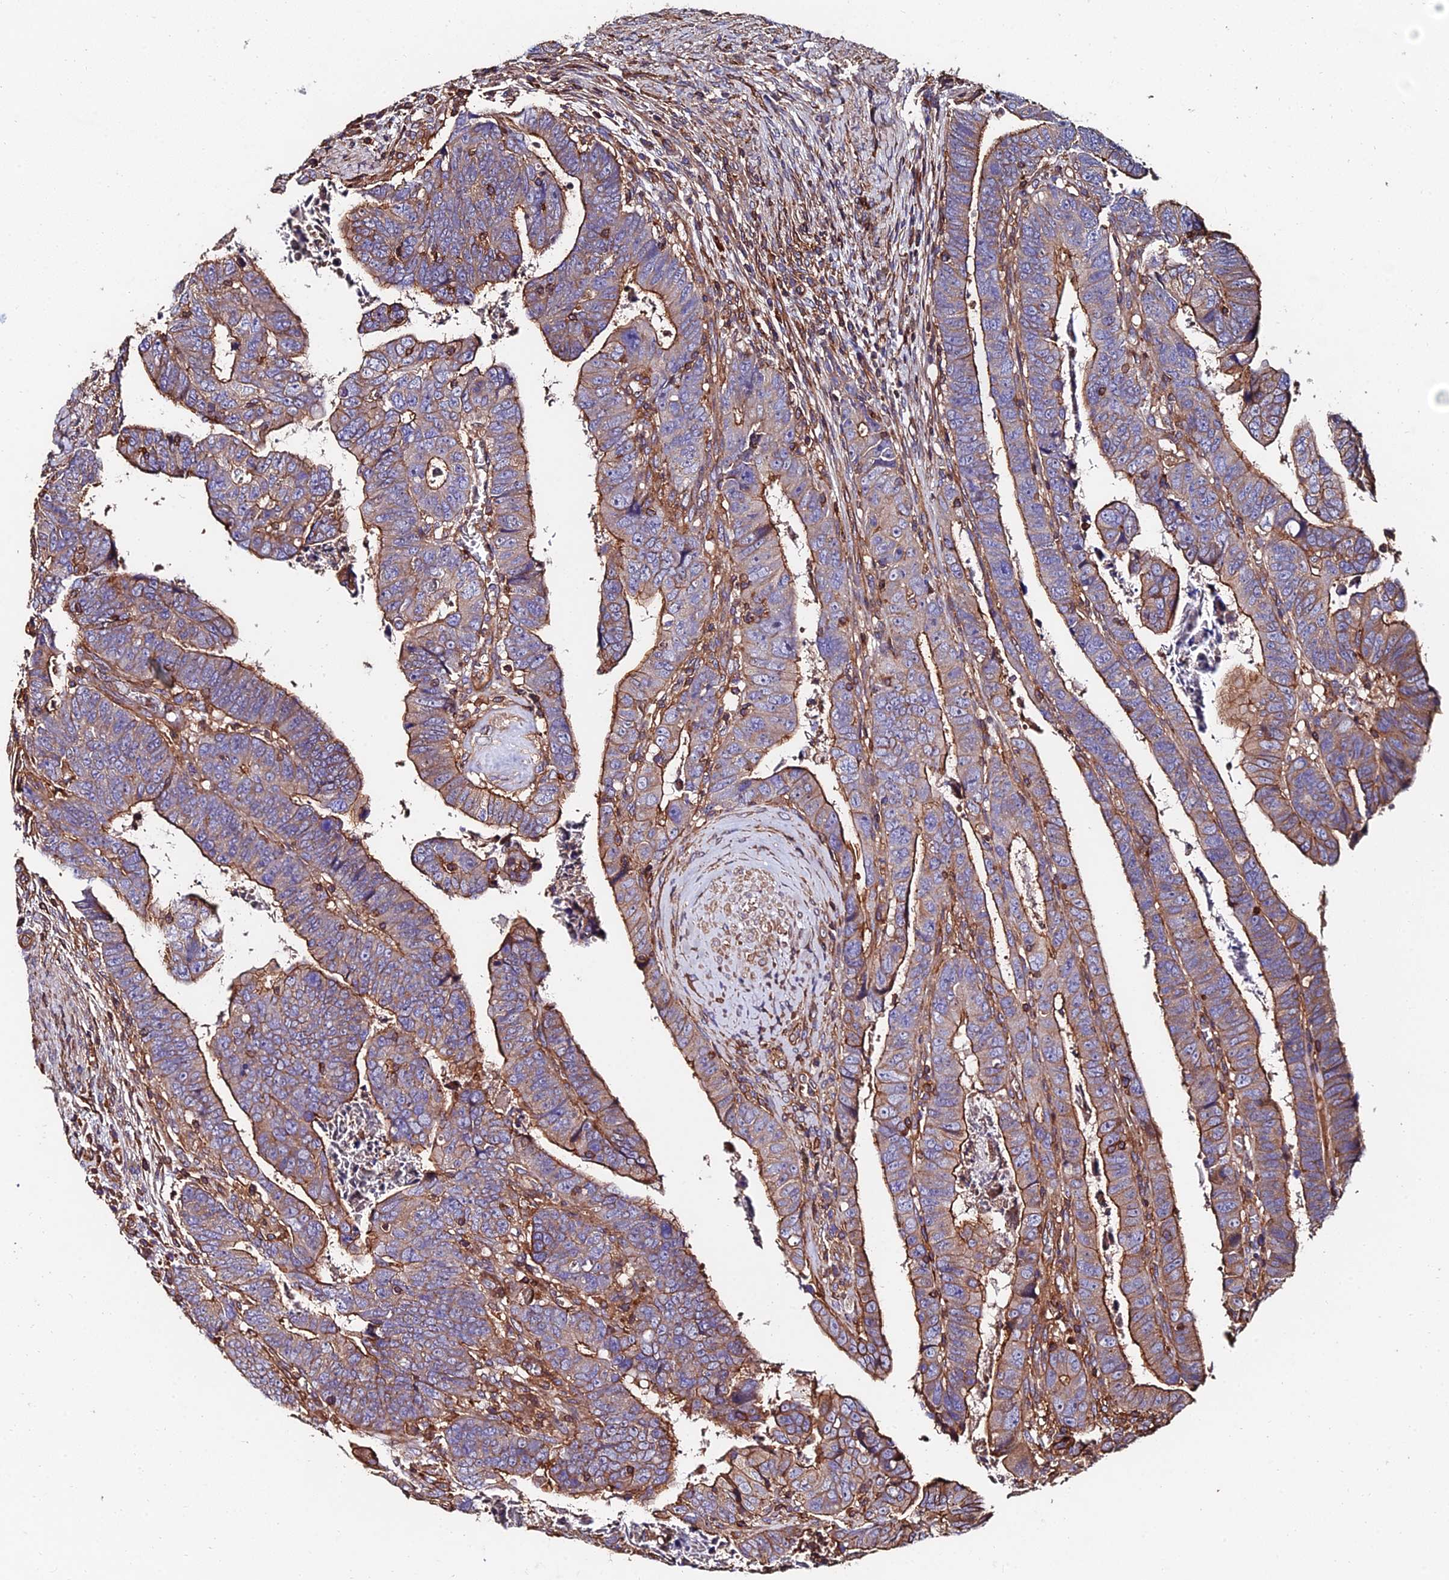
{"staining": {"intensity": "moderate", "quantity": "25%-75%", "location": "cytoplasmic/membranous"}, "tissue": "colorectal cancer", "cell_type": "Tumor cells", "image_type": "cancer", "snomed": [{"axis": "morphology", "description": "Normal tissue, NOS"}, {"axis": "morphology", "description": "Adenocarcinoma, NOS"}, {"axis": "topography", "description": "Rectum"}], "caption": "This is a histology image of immunohistochemistry staining of adenocarcinoma (colorectal), which shows moderate expression in the cytoplasmic/membranous of tumor cells.", "gene": "EXT1", "patient": {"sex": "female", "age": 65}}